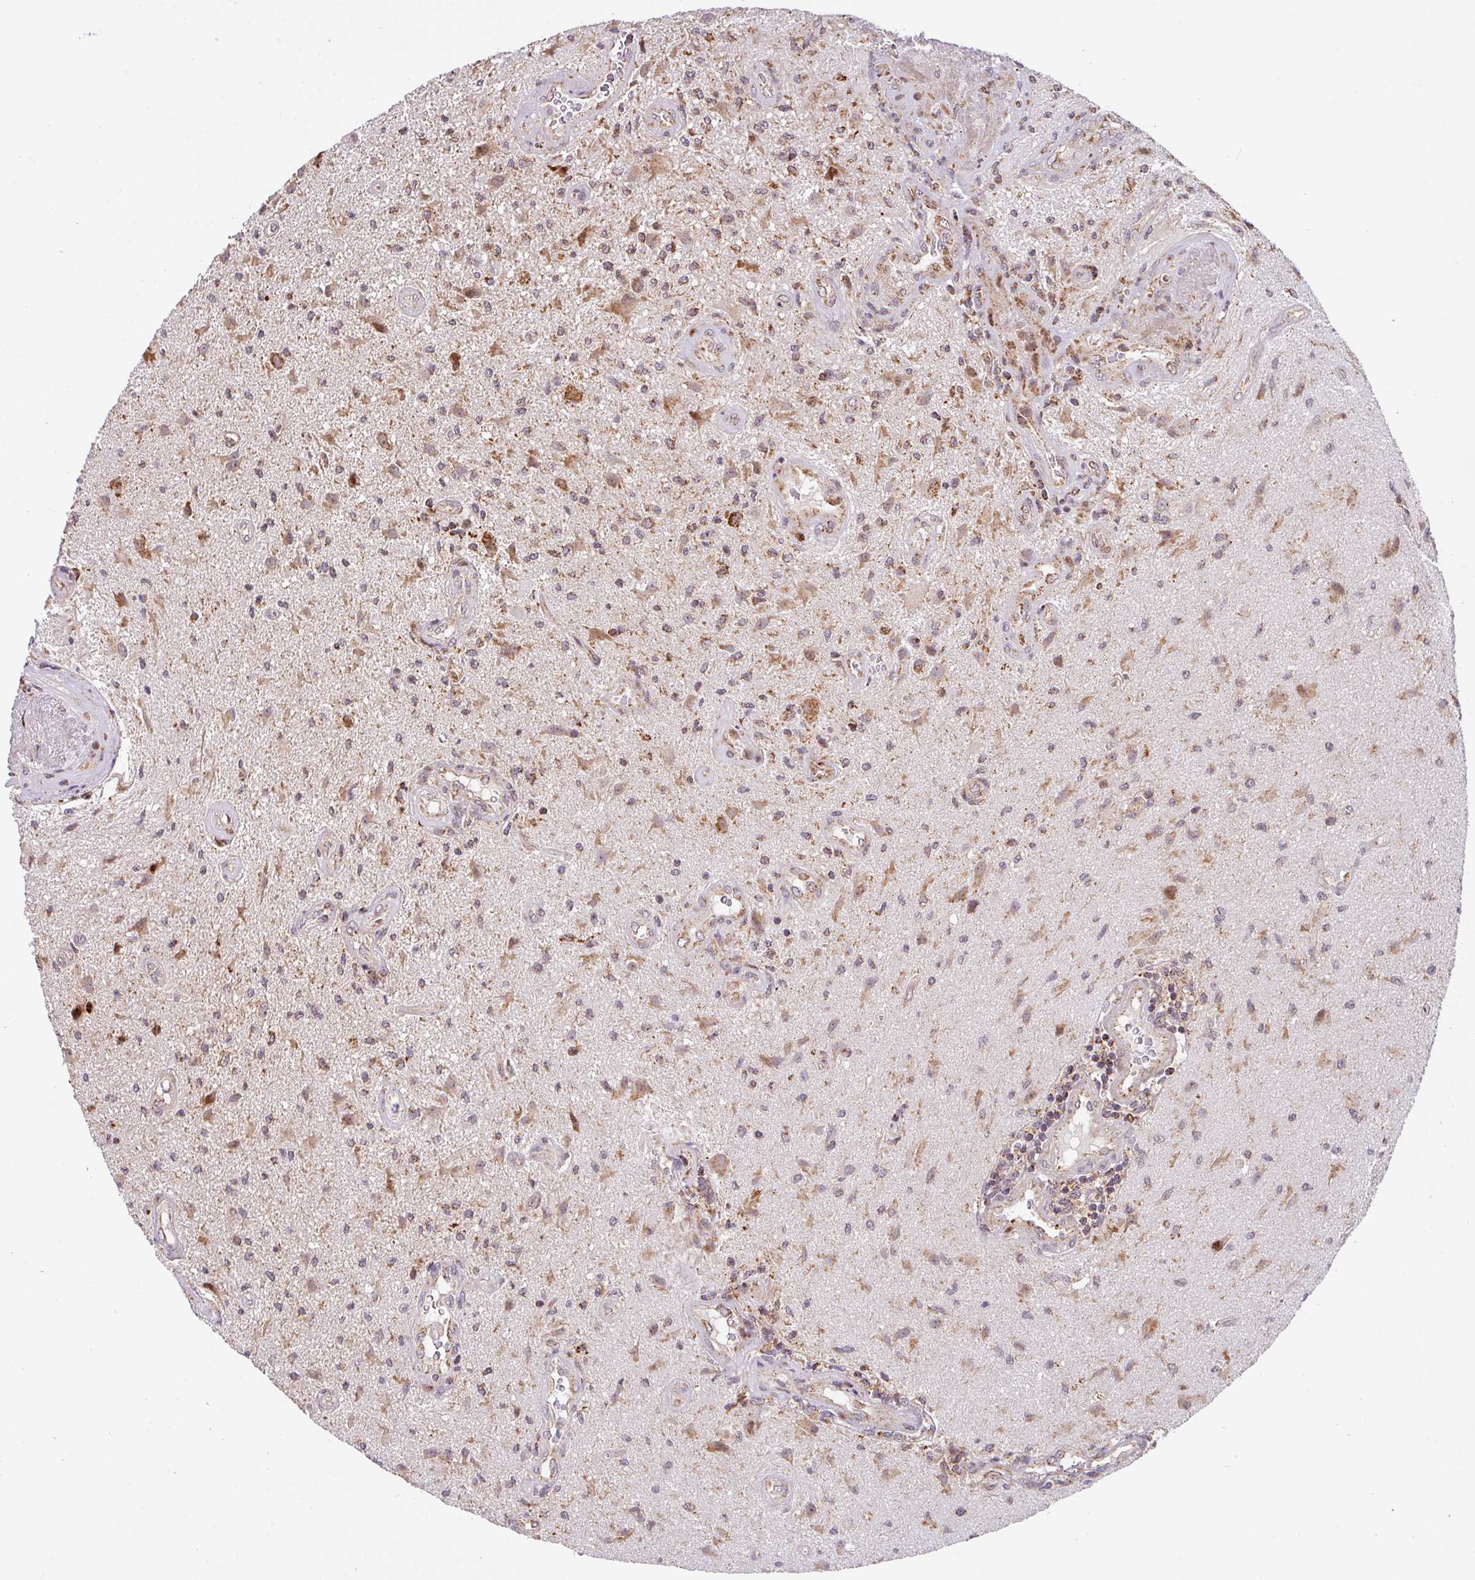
{"staining": {"intensity": "moderate", "quantity": ">75%", "location": "cytoplasmic/membranous"}, "tissue": "glioma", "cell_type": "Tumor cells", "image_type": "cancer", "snomed": [{"axis": "morphology", "description": "Glioma, malignant, High grade"}, {"axis": "topography", "description": "Brain"}], "caption": "Immunohistochemical staining of malignant glioma (high-grade) demonstrates moderate cytoplasmic/membranous protein positivity in about >75% of tumor cells.", "gene": "SARS2", "patient": {"sex": "male", "age": 67}}